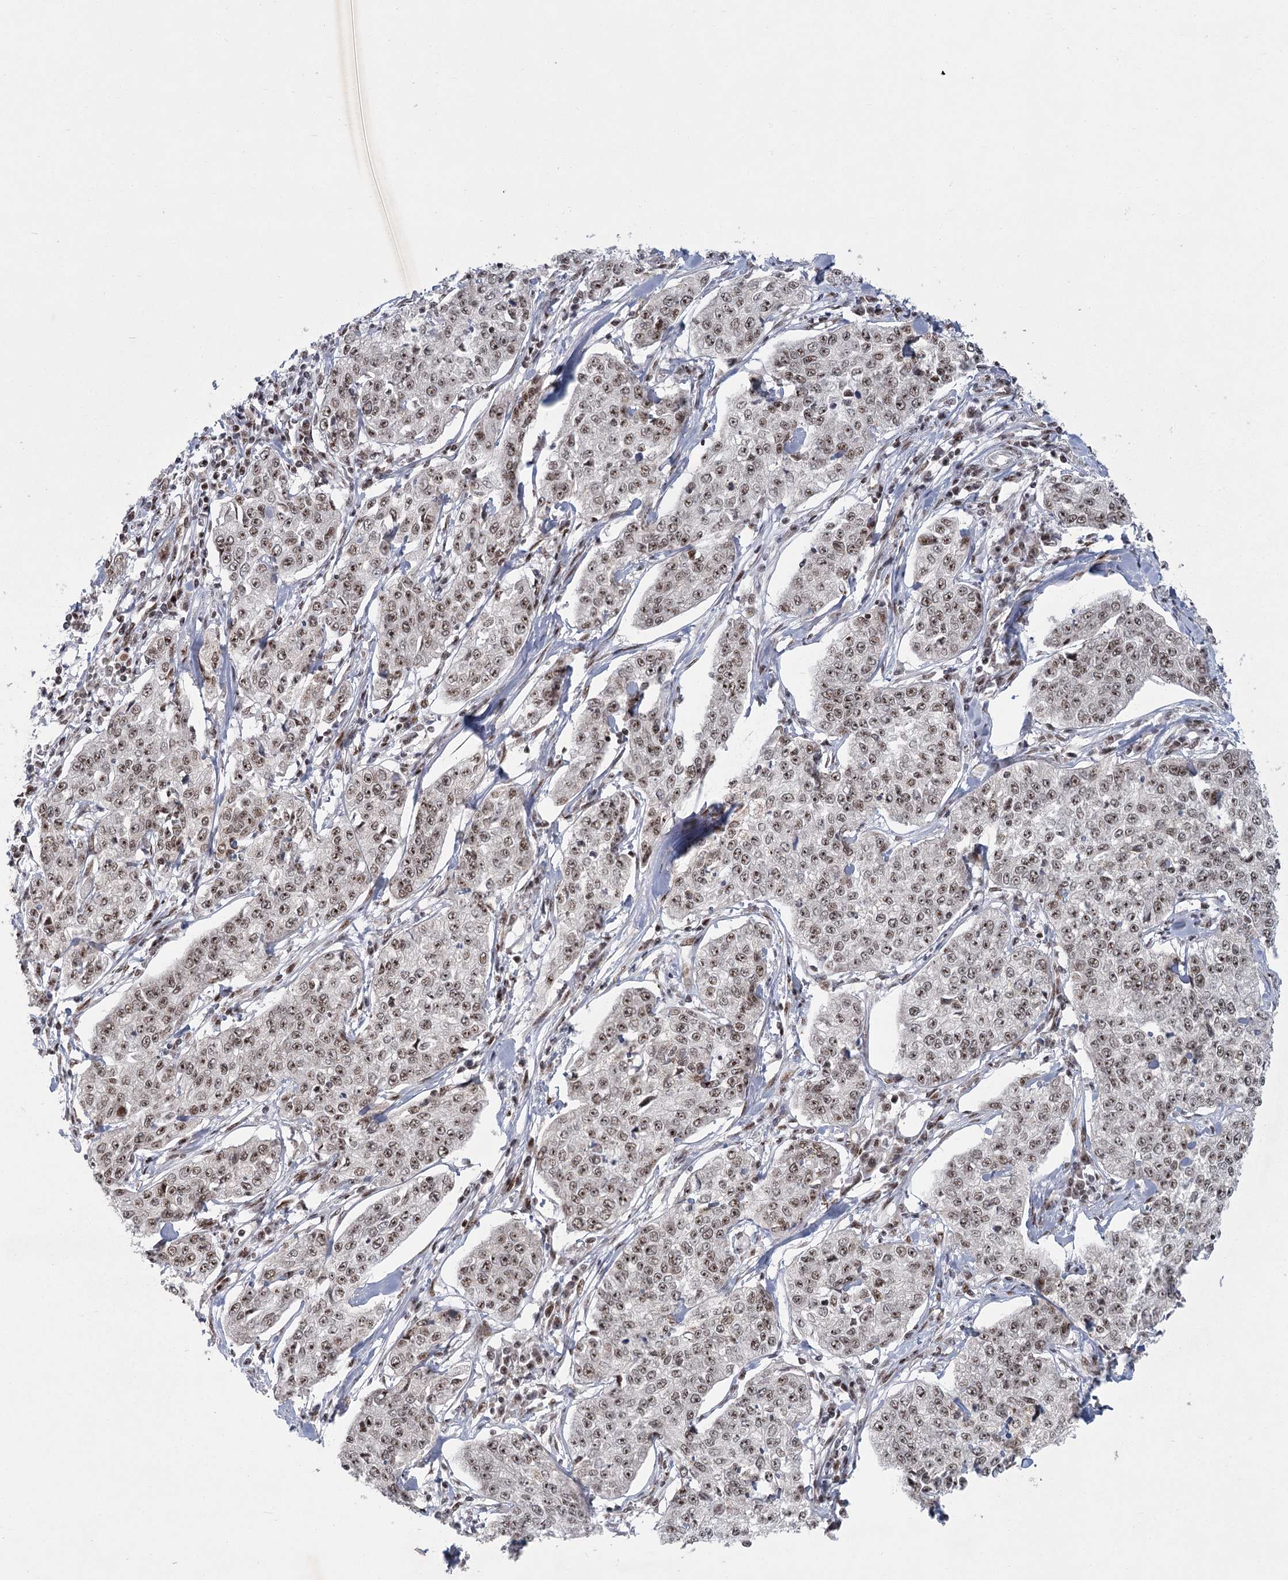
{"staining": {"intensity": "moderate", "quantity": ">75%", "location": "nuclear"}, "tissue": "cervical cancer", "cell_type": "Tumor cells", "image_type": "cancer", "snomed": [{"axis": "morphology", "description": "Squamous cell carcinoma, NOS"}, {"axis": "topography", "description": "Cervix"}], "caption": "Moderate nuclear staining is present in approximately >75% of tumor cells in cervical squamous cell carcinoma.", "gene": "CIB4", "patient": {"sex": "female", "age": 35}}